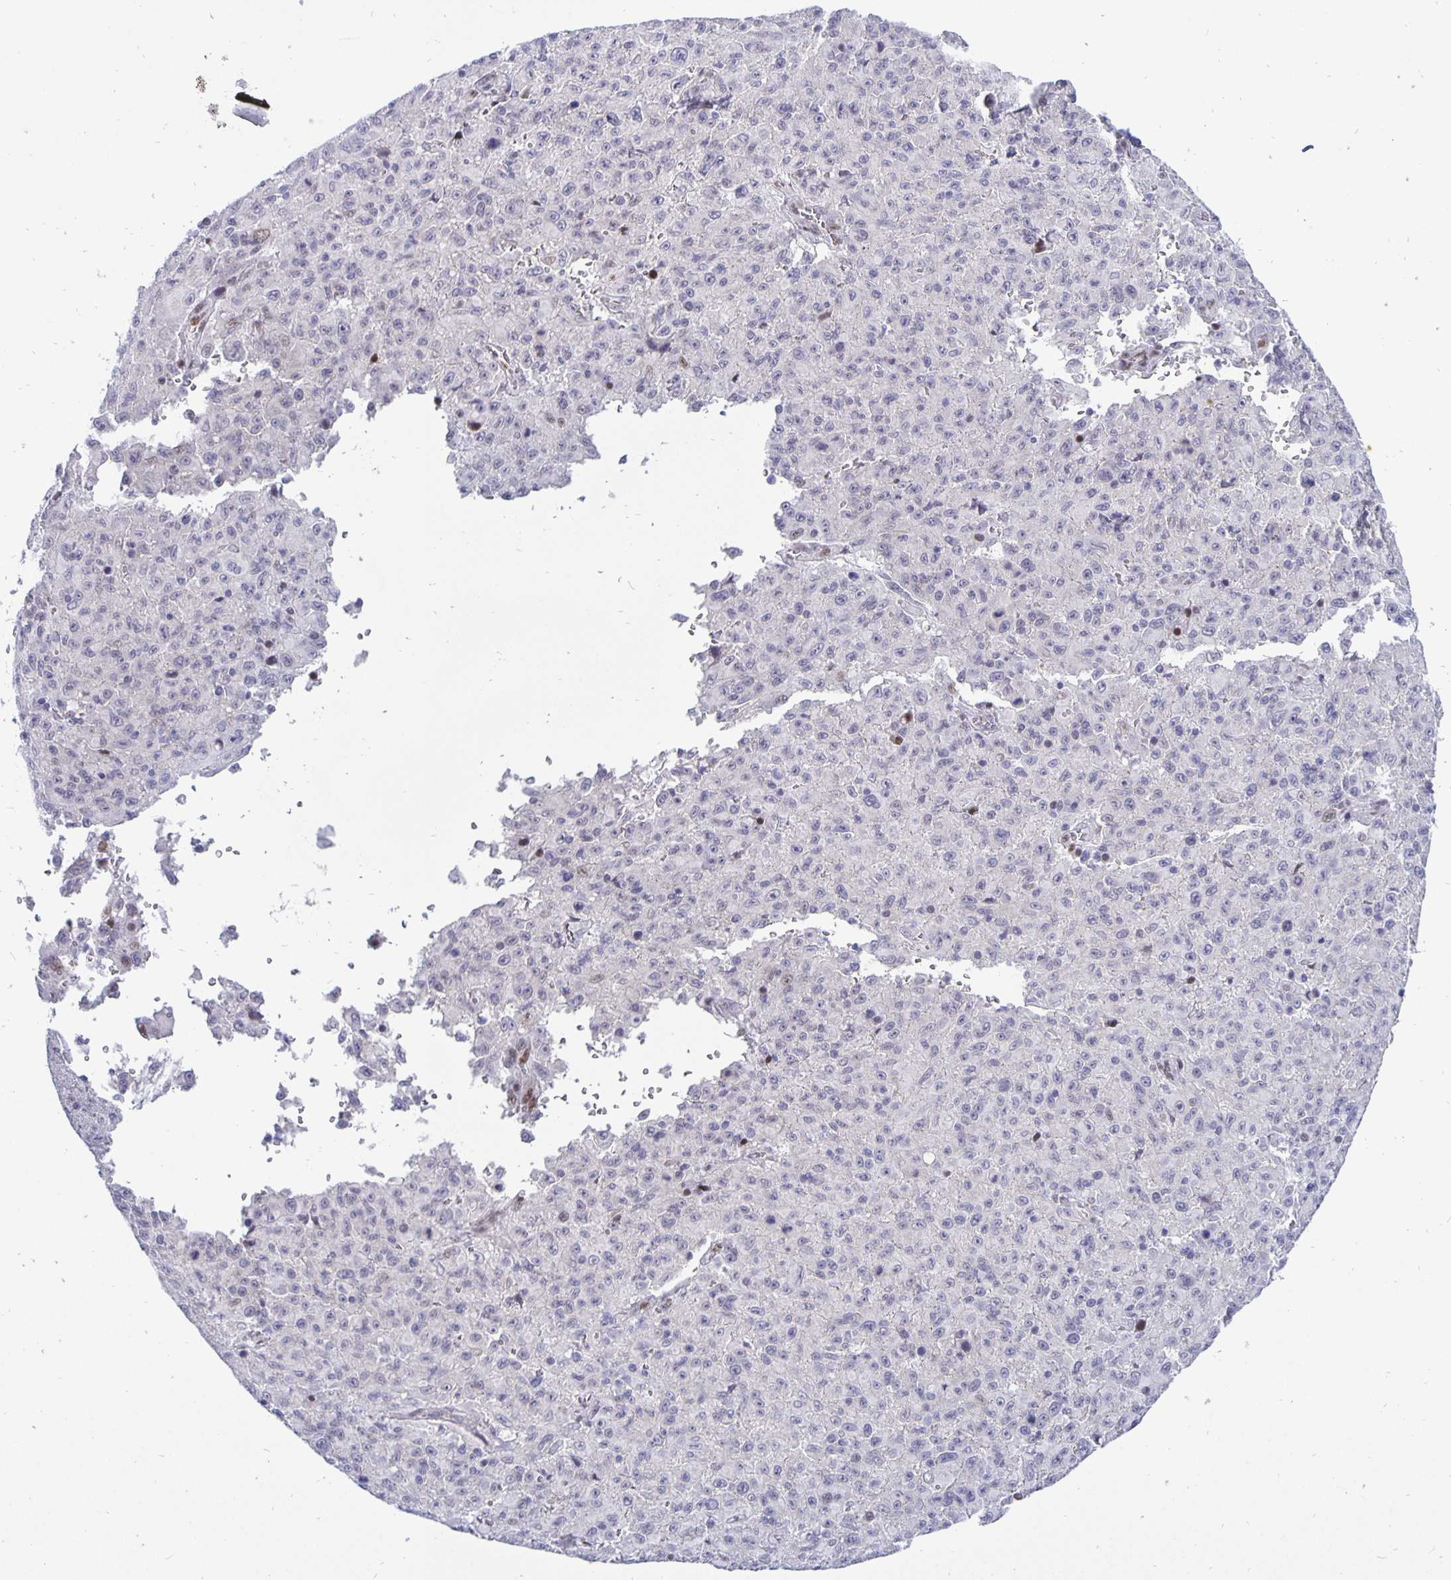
{"staining": {"intensity": "negative", "quantity": "none", "location": "none"}, "tissue": "melanoma", "cell_type": "Tumor cells", "image_type": "cancer", "snomed": [{"axis": "morphology", "description": "Malignant melanoma, NOS"}, {"axis": "topography", "description": "Skin"}], "caption": "High magnification brightfield microscopy of melanoma stained with DAB (3,3'-diaminobenzidine) (brown) and counterstained with hematoxylin (blue): tumor cells show no significant staining.", "gene": "ERBB2", "patient": {"sex": "male", "age": 46}}